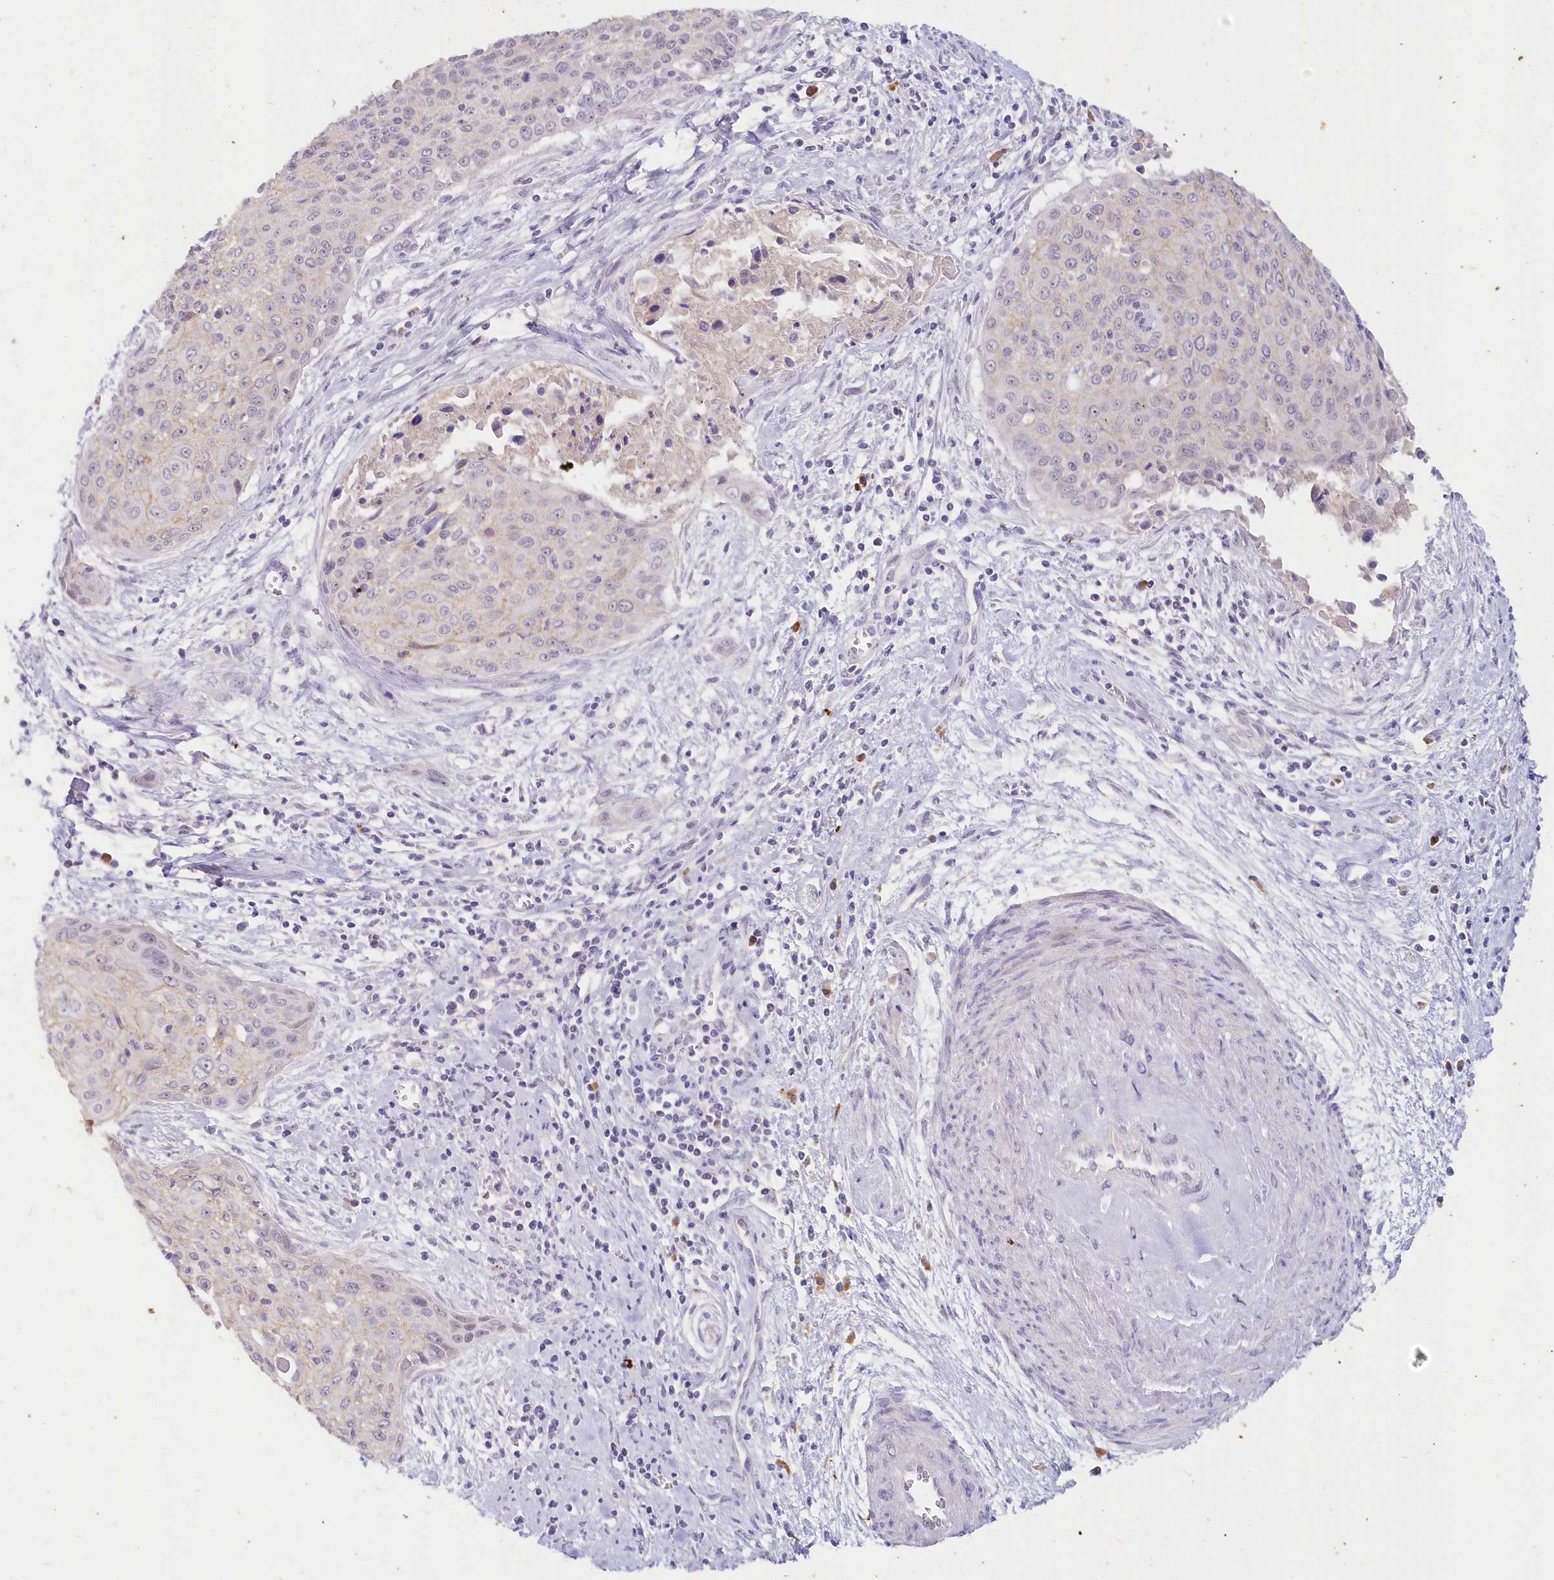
{"staining": {"intensity": "negative", "quantity": "none", "location": "none"}, "tissue": "cervical cancer", "cell_type": "Tumor cells", "image_type": "cancer", "snomed": [{"axis": "morphology", "description": "Squamous cell carcinoma, NOS"}, {"axis": "topography", "description": "Cervix"}], "caption": "This micrograph is of squamous cell carcinoma (cervical) stained with immunohistochemistry to label a protein in brown with the nuclei are counter-stained blue. There is no positivity in tumor cells.", "gene": "SNED1", "patient": {"sex": "female", "age": 55}}